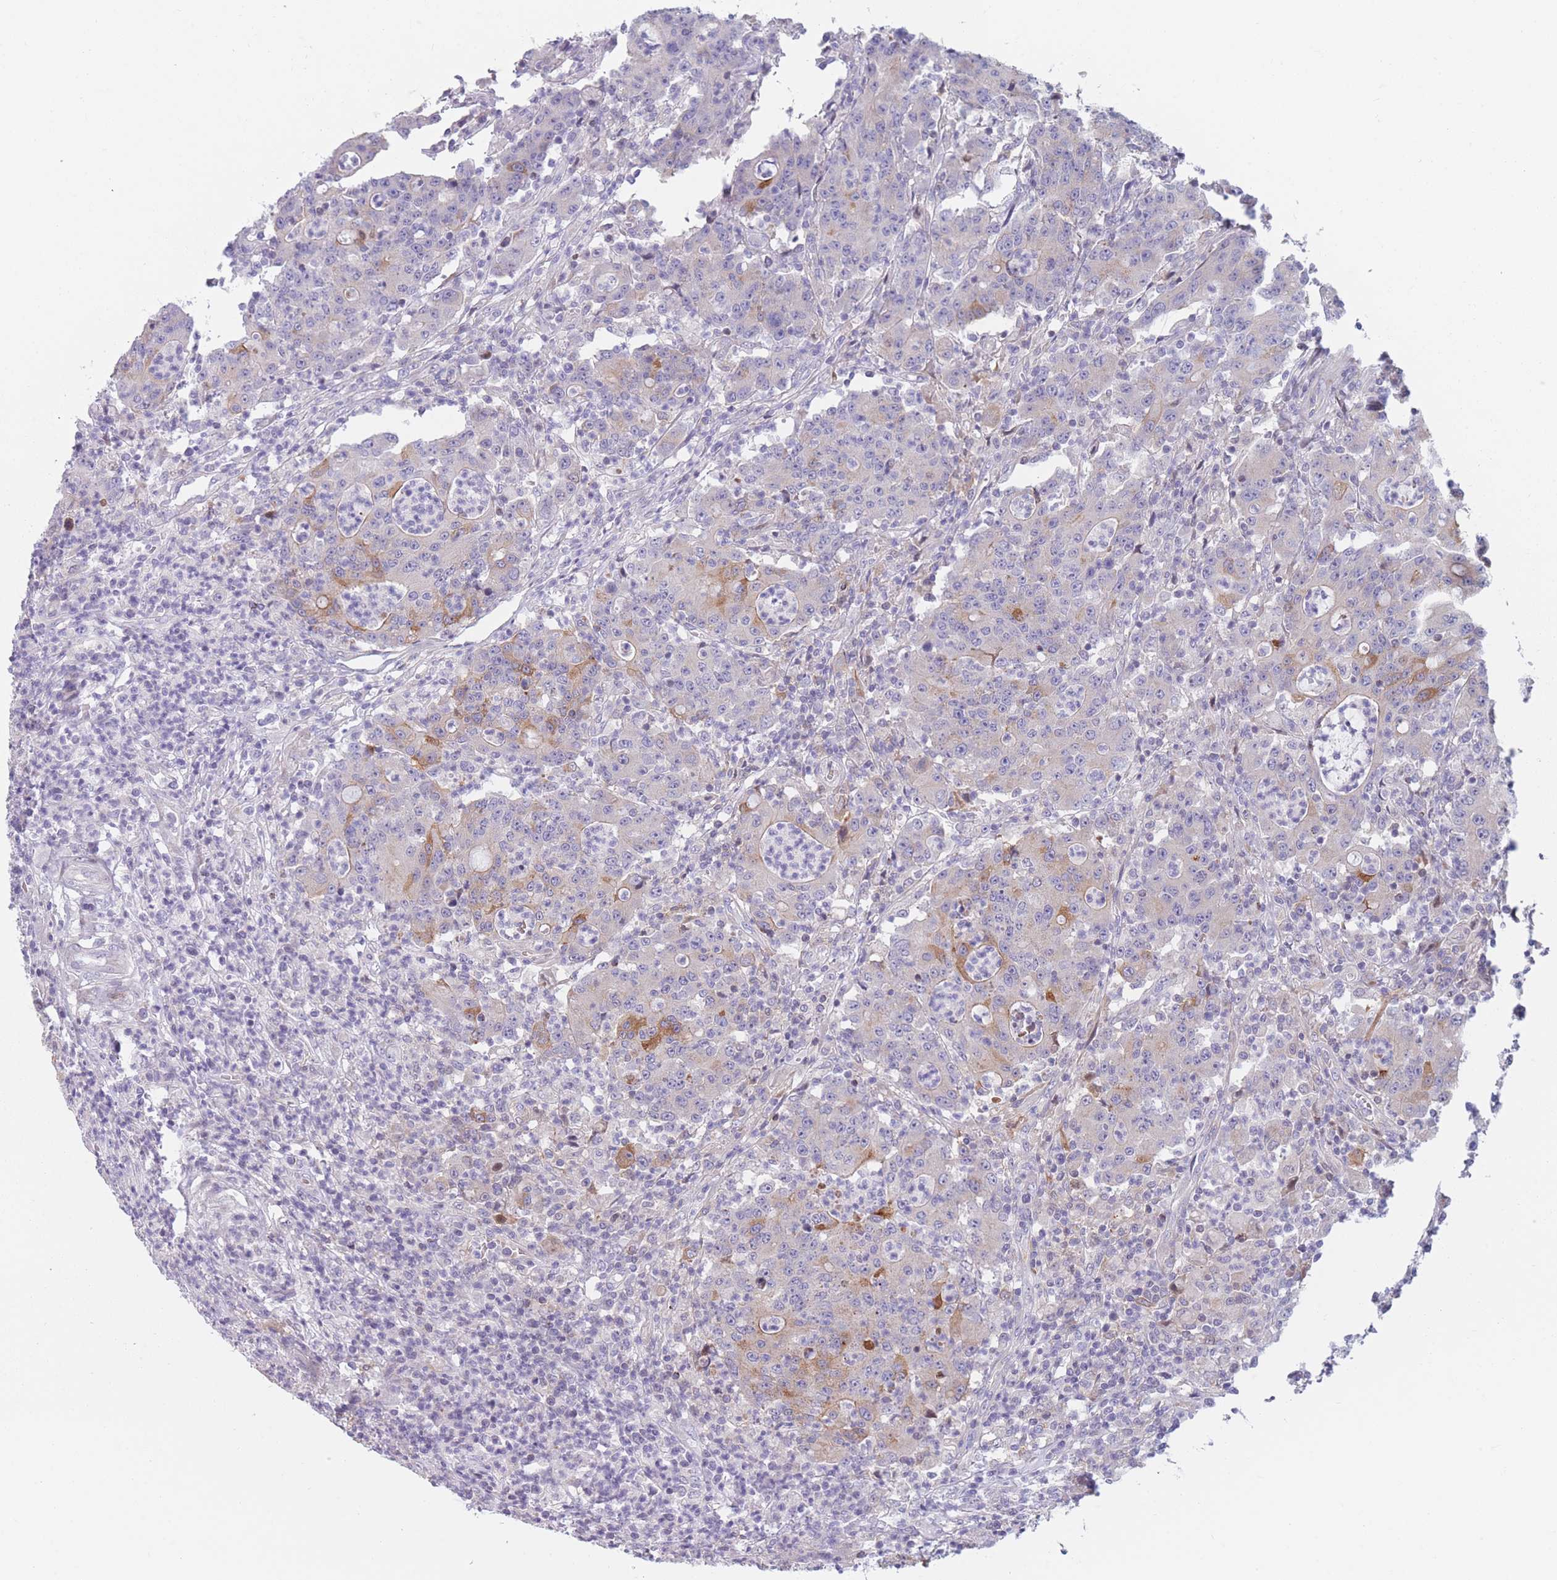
{"staining": {"intensity": "moderate", "quantity": "<25%", "location": "cytoplasmic/membranous"}, "tissue": "colorectal cancer", "cell_type": "Tumor cells", "image_type": "cancer", "snomed": [{"axis": "morphology", "description": "Adenocarcinoma, NOS"}, {"axis": "topography", "description": "Colon"}], "caption": "Immunohistochemical staining of colorectal cancer shows low levels of moderate cytoplasmic/membranous protein expression in approximately <25% of tumor cells.", "gene": "PDE4A", "patient": {"sex": "male", "age": 83}}